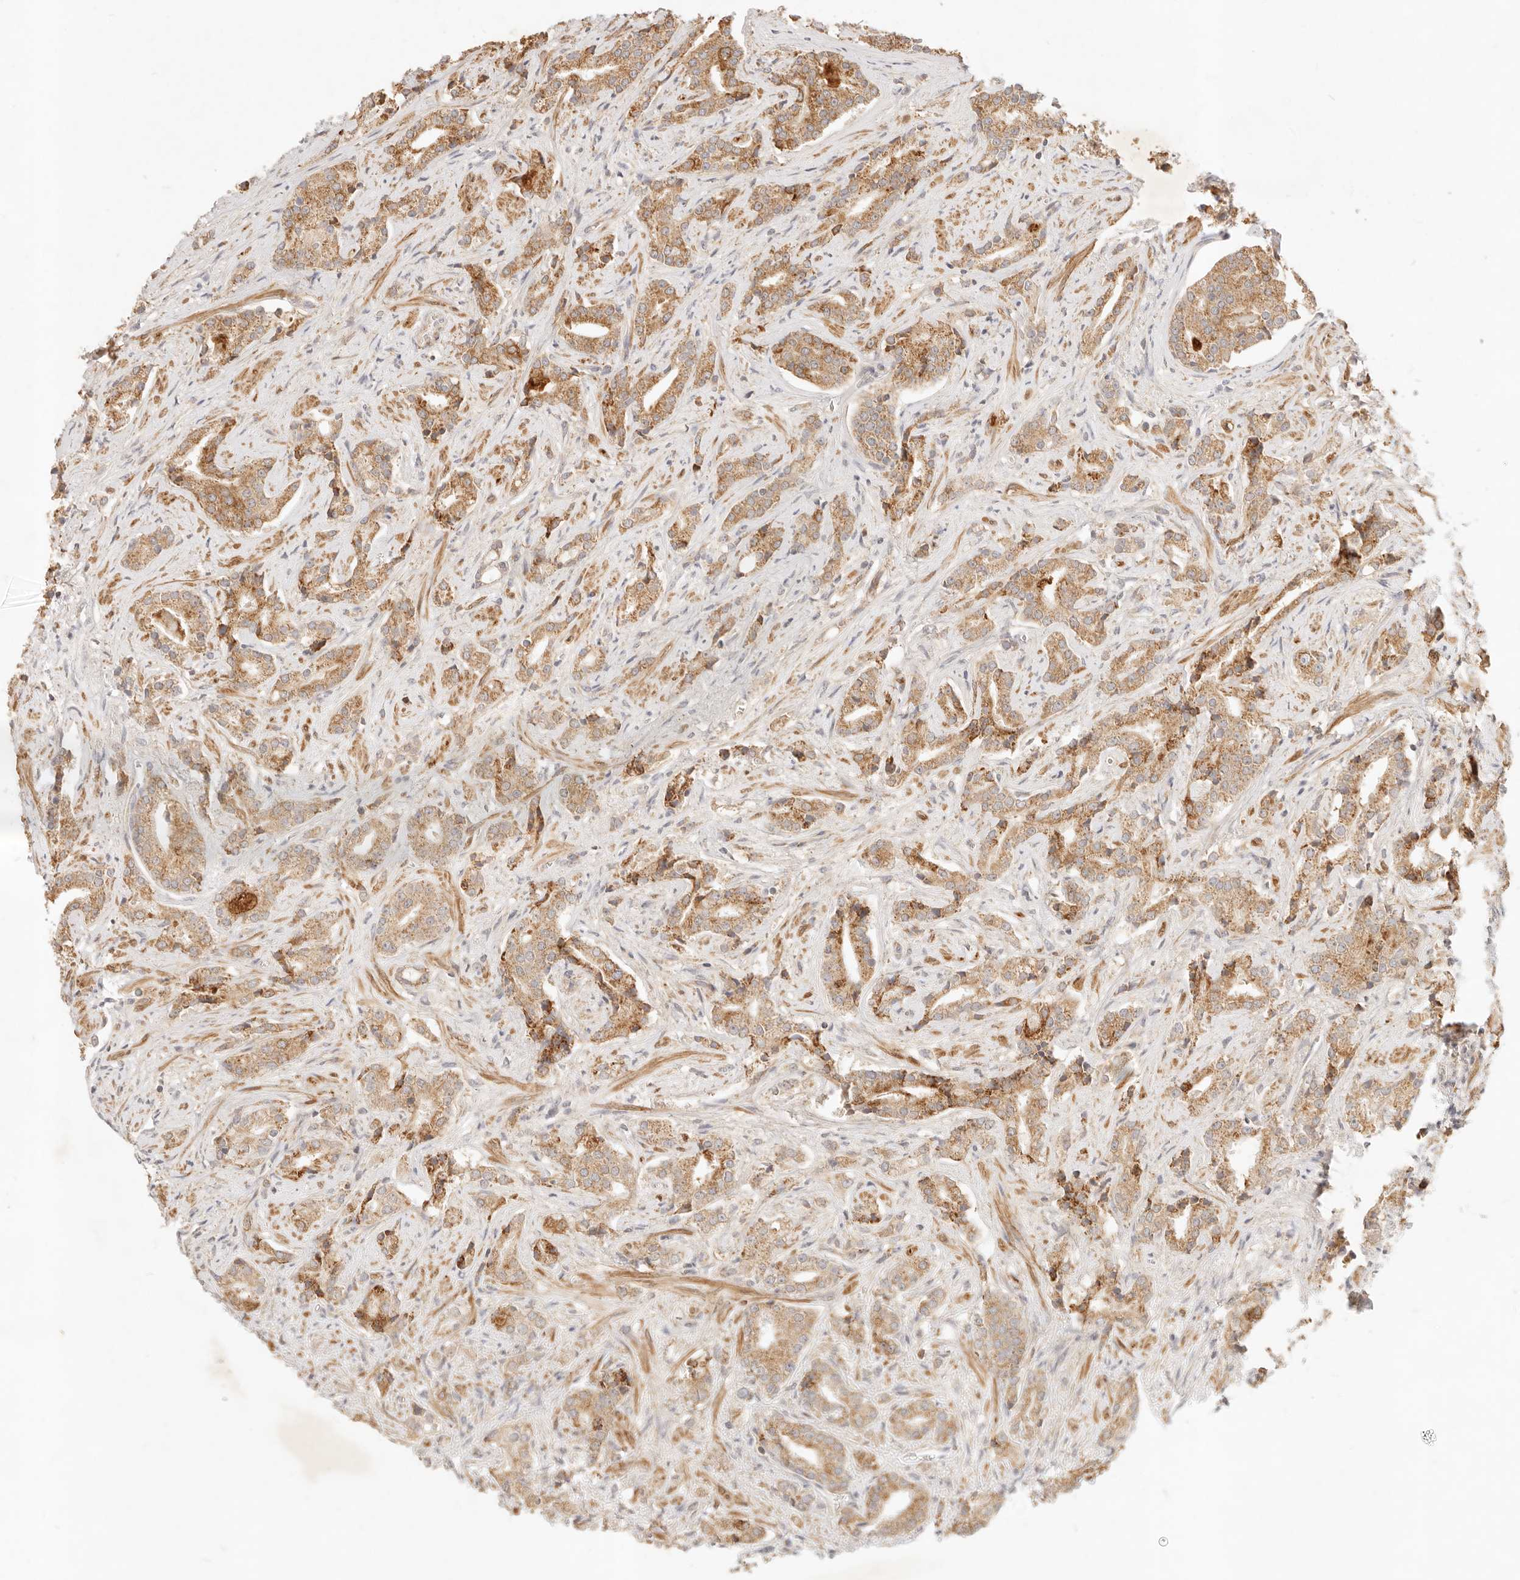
{"staining": {"intensity": "moderate", "quantity": ">75%", "location": "cytoplasmic/membranous"}, "tissue": "prostate cancer", "cell_type": "Tumor cells", "image_type": "cancer", "snomed": [{"axis": "morphology", "description": "Adenocarcinoma, Low grade"}, {"axis": "topography", "description": "Prostate"}], "caption": "IHC micrograph of neoplastic tissue: prostate cancer stained using immunohistochemistry displays medium levels of moderate protein expression localized specifically in the cytoplasmic/membranous of tumor cells, appearing as a cytoplasmic/membranous brown color.", "gene": "RUBCNL", "patient": {"sex": "male", "age": 67}}